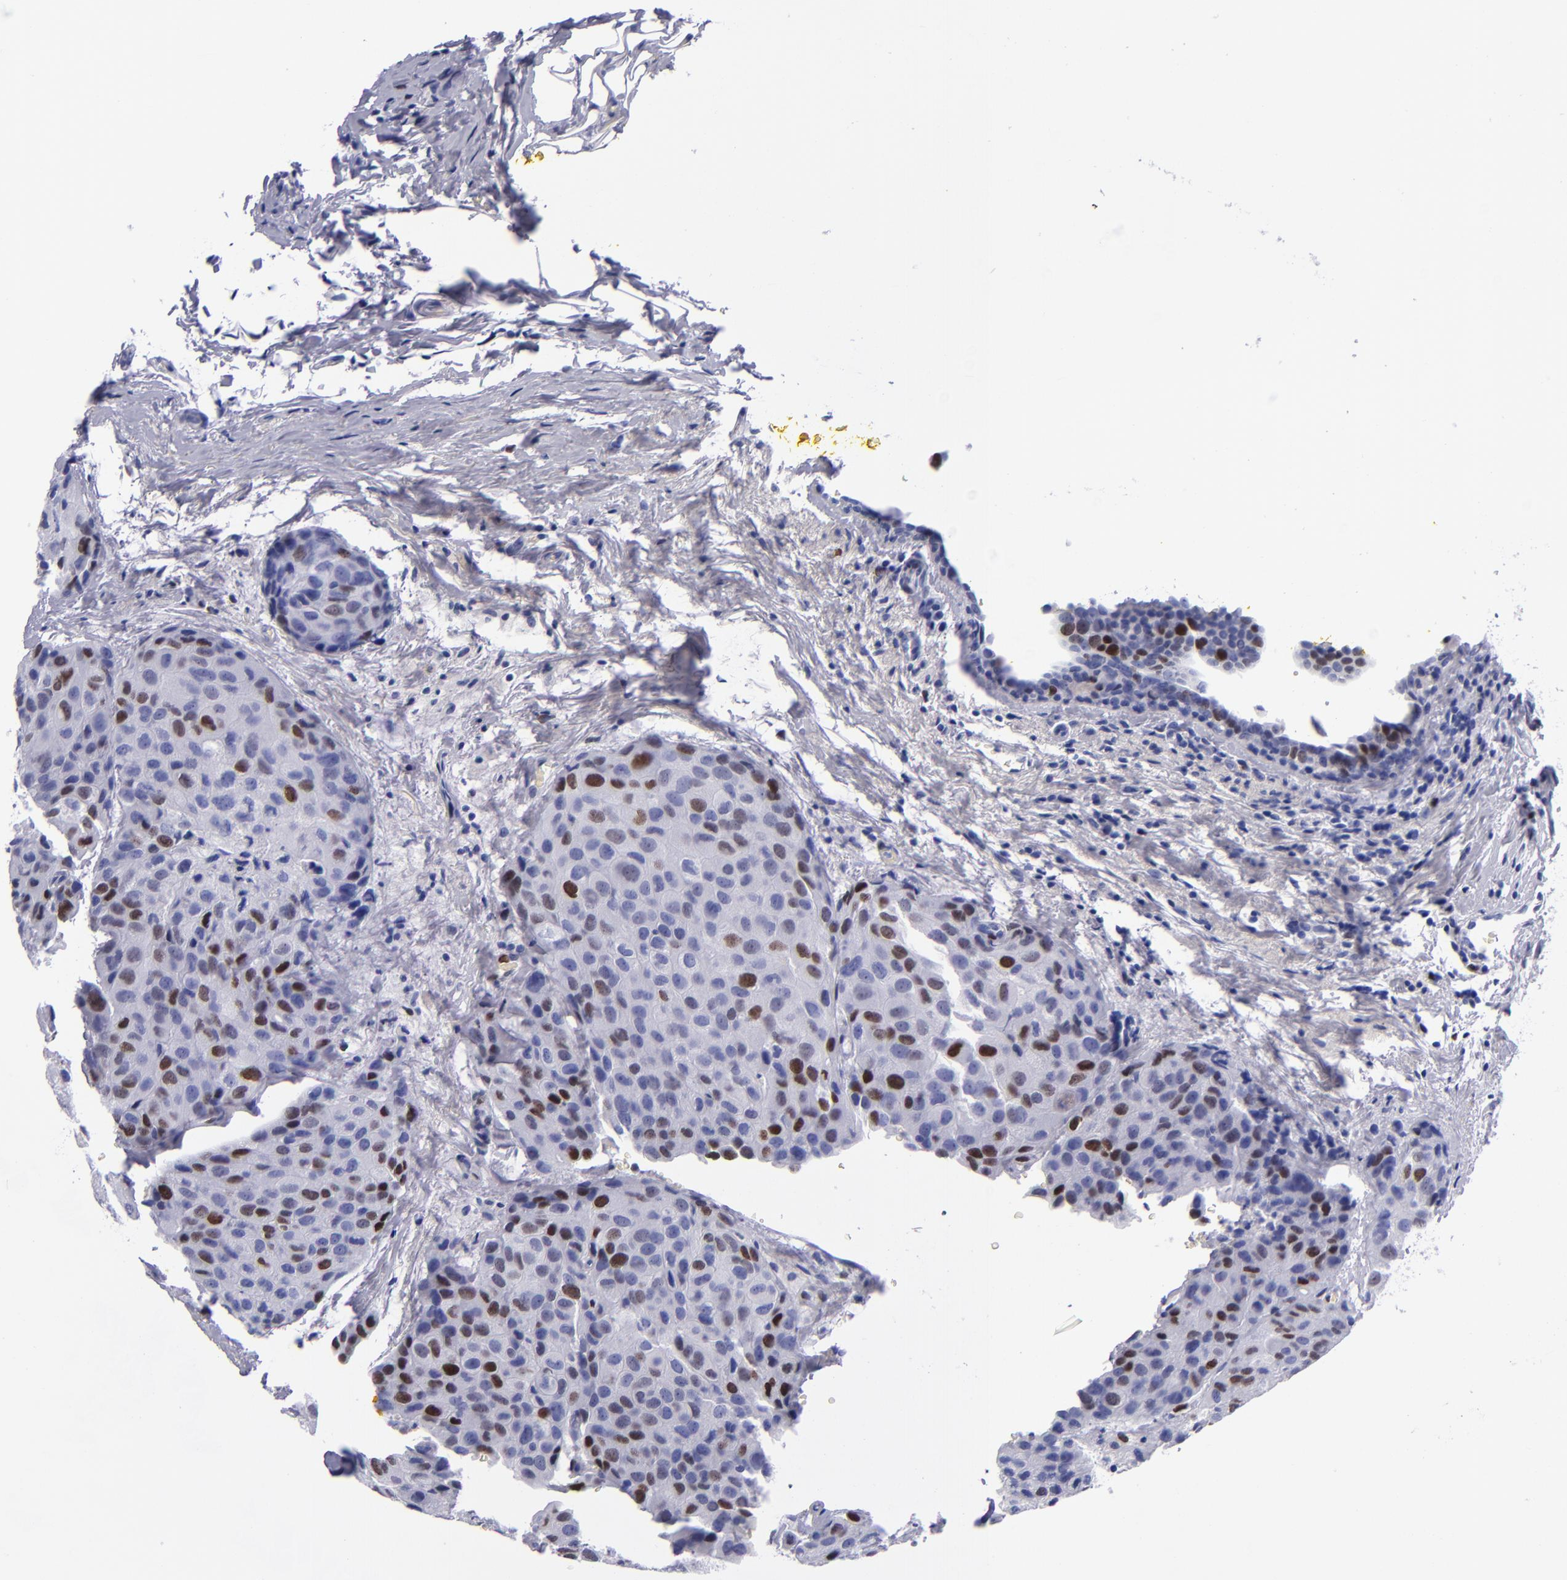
{"staining": {"intensity": "strong", "quantity": "<25%", "location": "nuclear"}, "tissue": "breast cancer", "cell_type": "Tumor cells", "image_type": "cancer", "snomed": [{"axis": "morphology", "description": "Duct carcinoma"}, {"axis": "topography", "description": "Breast"}], "caption": "Immunohistochemistry micrograph of breast cancer (intraductal carcinoma) stained for a protein (brown), which shows medium levels of strong nuclear expression in about <25% of tumor cells.", "gene": "MCM7", "patient": {"sex": "female", "age": 68}}